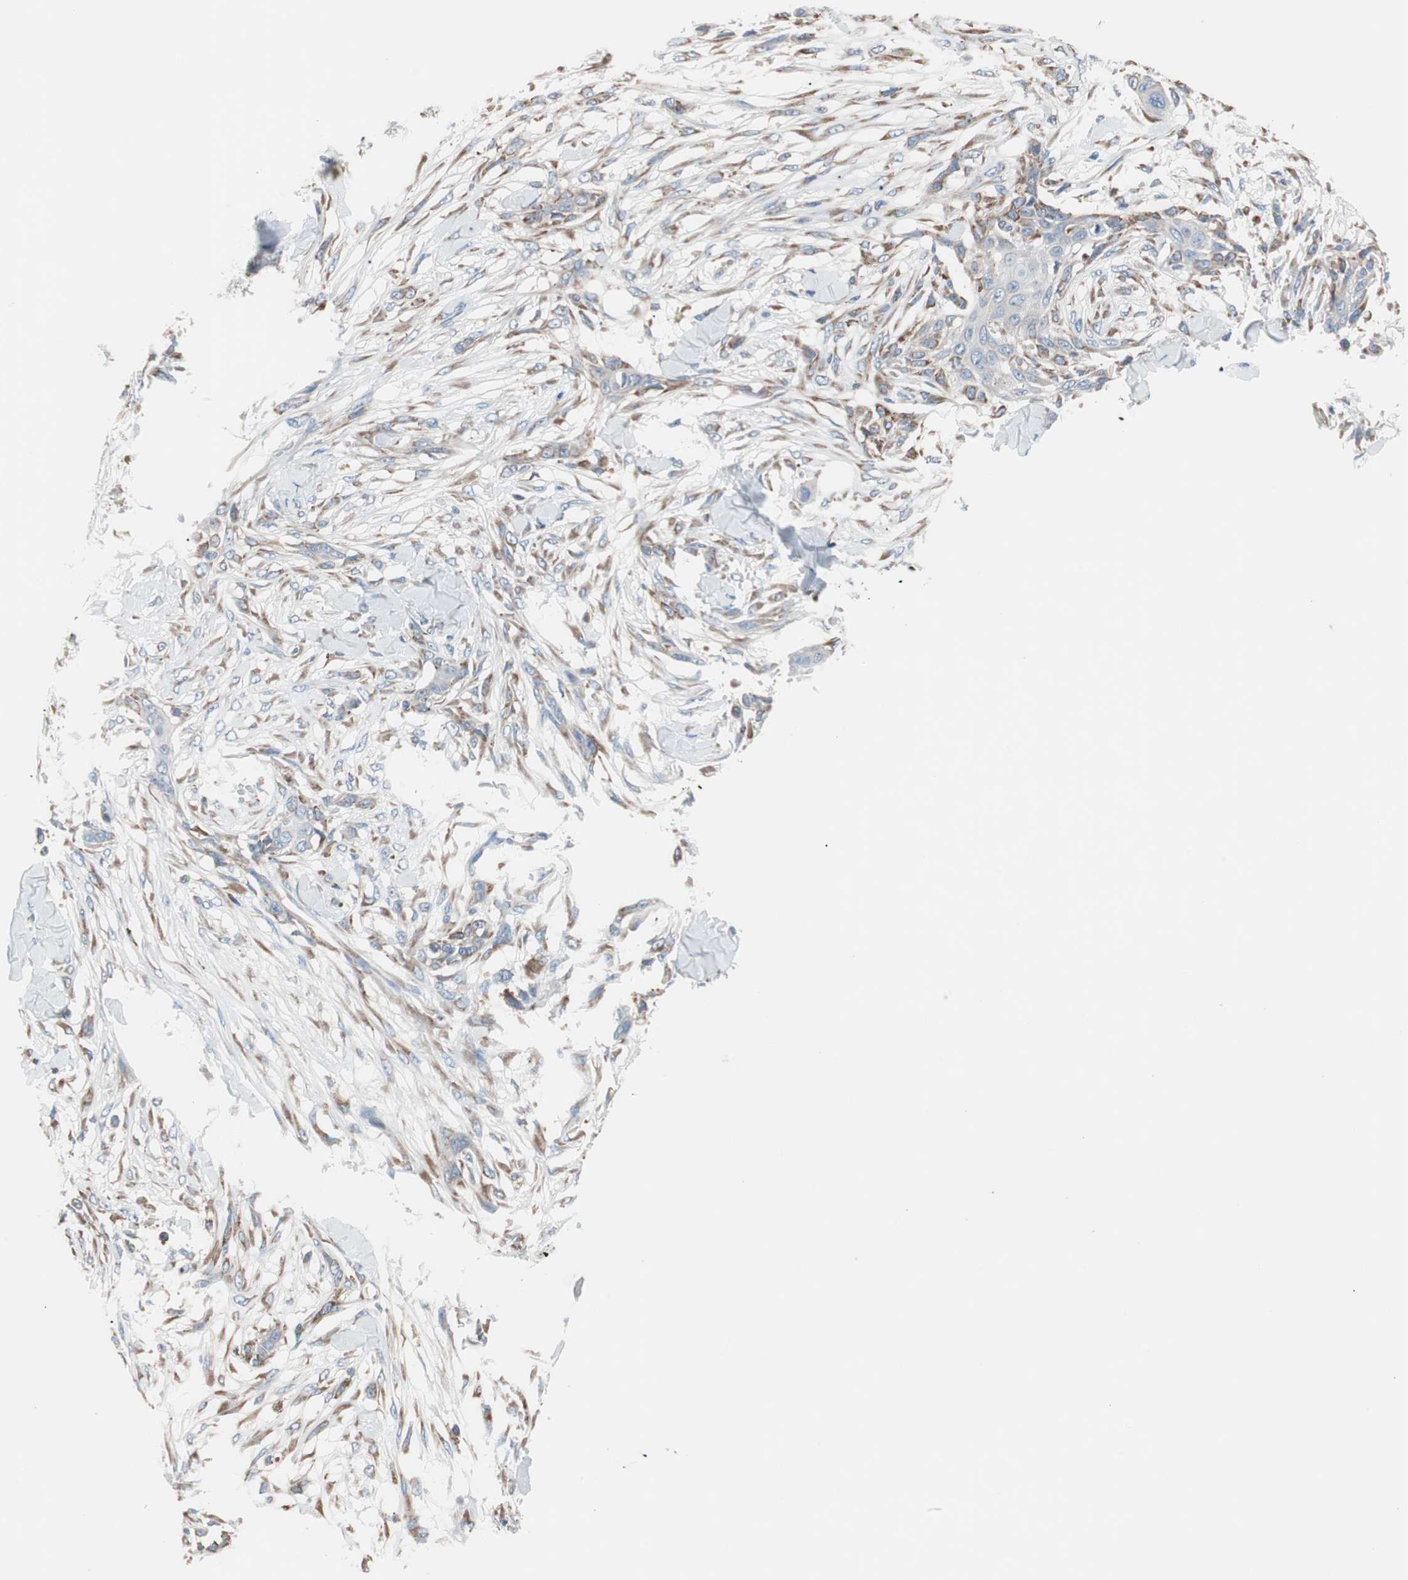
{"staining": {"intensity": "moderate", "quantity": "25%-75%", "location": "cytoplasmic/membranous"}, "tissue": "skin cancer", "cell_type": "Tumor cells", "image_type": "cancer", "snomed": [{"axis": "morphology", "description": "Squamous cell carcinoma, NOS"}, {"axis": "topography", "description": "Skin"}], "caption": "Approximately 25%-75% of tumor cells in human skin cancer (squamous cell carcinoma) display moderate cytoplasmic/membranous protein staining as visualized by brown immunohistochemical staining.", "gene": "SLC27A4", "patient": {"sex": "female", "age": 59}}